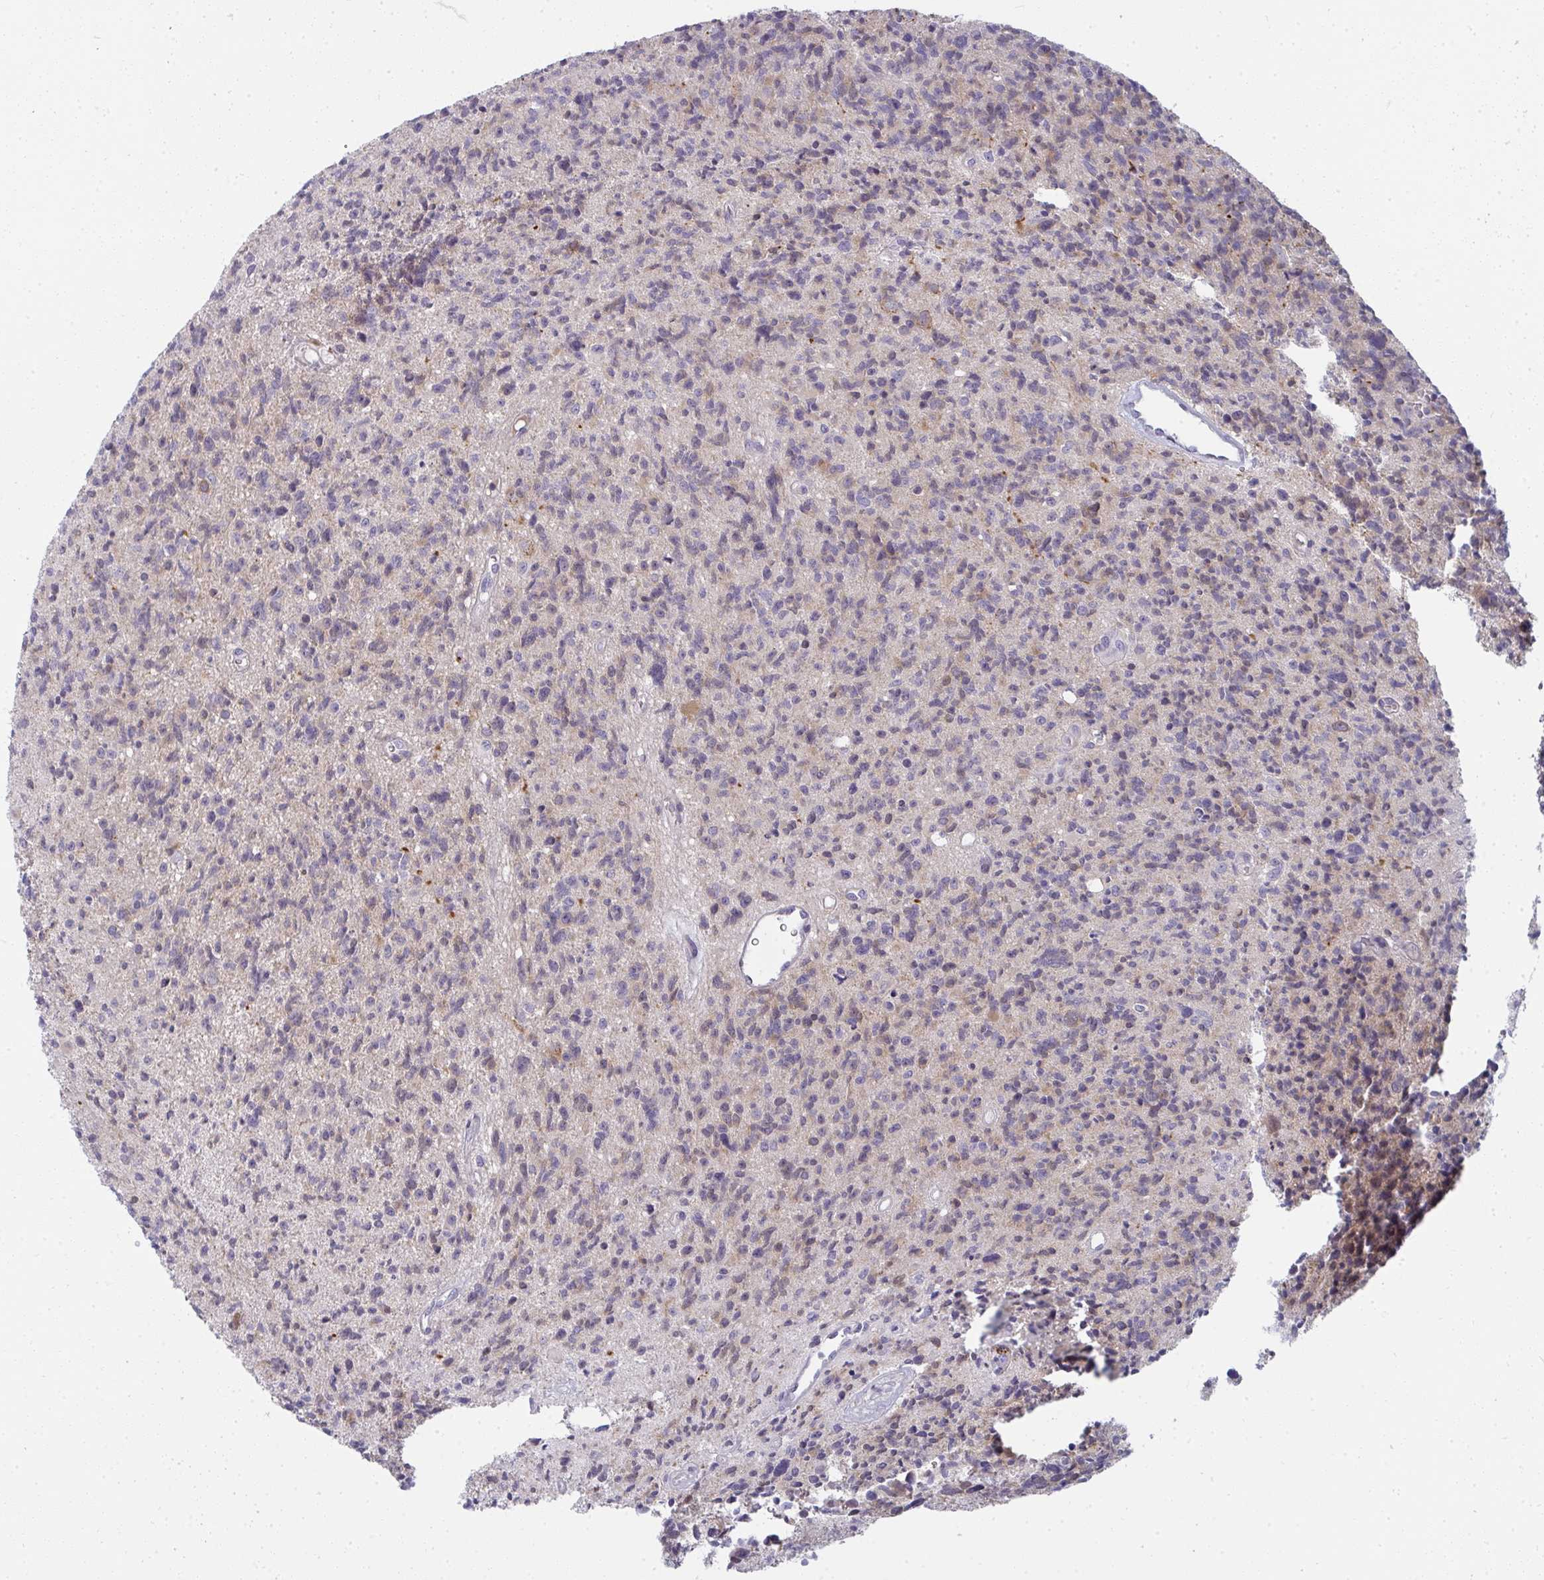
{"staining": {"intensity": "negative", "quantity": "none", "location": "none"}, "tissue": "glioma", "cell_type": "Tumor cells", "image_type": "cancer", "snomed": [{"axis": "morphology", "description": "Glioma, malignant, High grade"}, {"axis": "topography", "description": "Brain"}], "caption": "An immunohistochemistry (IHC) photomicrograph of glioma is shown. There is no staining in tumor cells of glioma.", "gene": "SHB", "patient": {"sex": "male", "age": 29}}